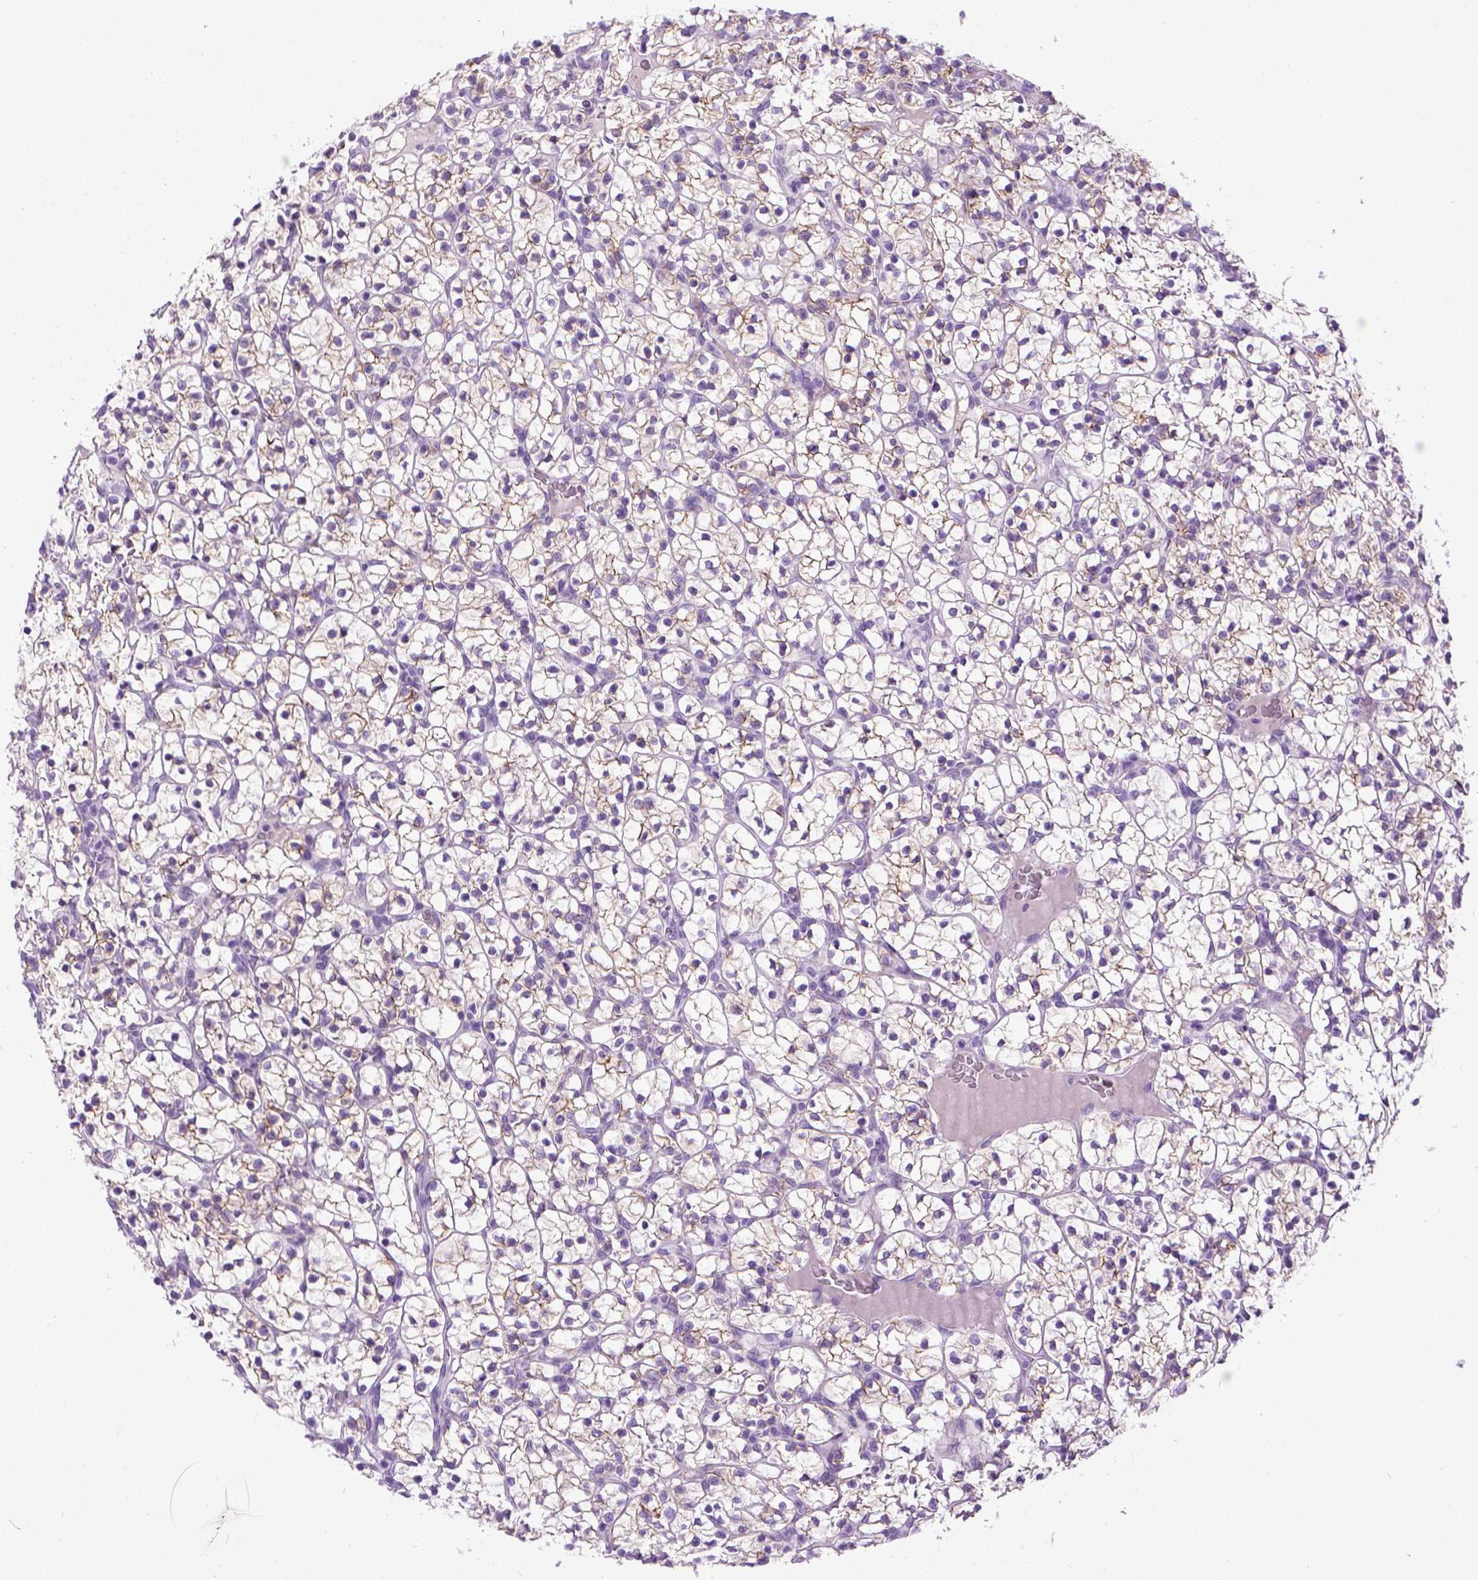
{"staining": {"intensity": "moderate", "quantity": ">75%", "location": "cytoplasmic/membranous"}, "tissue": "renal cancer", "cell_type": "Tumor cells", "image_type": "cancer", "snomed": [{"axis": "morphology", "description": "Adenocarcinoma, NOS"}, {"axis": "topography", "description": "Kidney"}], "caption": "The micrograph exhibits staining of renal cancer (adenocarcinoma), revealing moderate cytoplasmic/membranous protein positivity (brown color) within tumor cells. The staining was performed using DAB, with brown indicating positive protein expression. Nuclei are stained blue with hematoxylin.", "gene": "CDH1", "patient": {"sex": "female", "age": 89}}